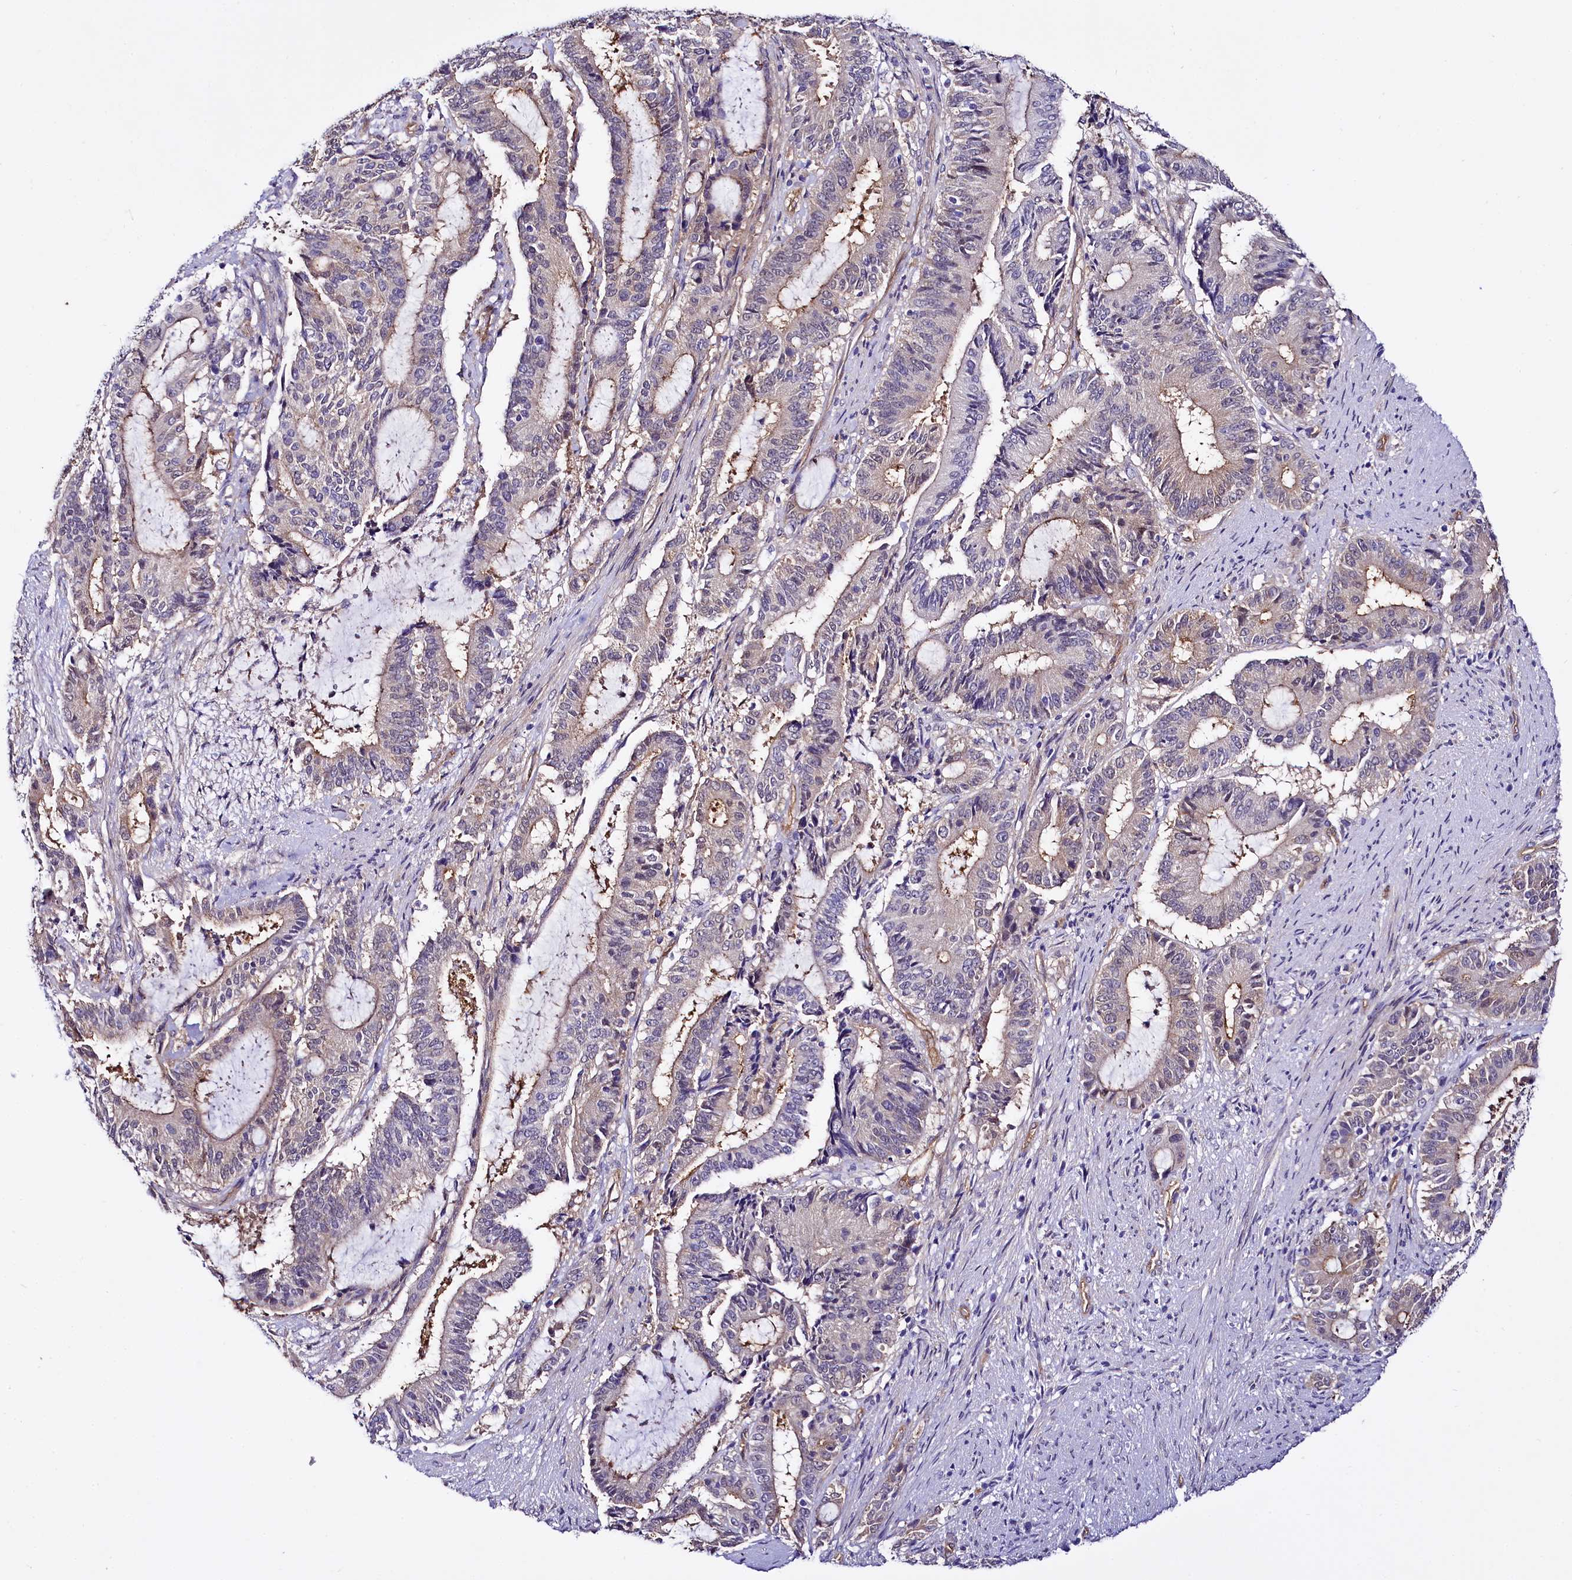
{"staining": {"intensity": "negative", "quantity": "none", "location": "none"}, "tissue": "liver cancer", "cell_type": "Tumor cells", "image_type": "cancer", "snomed": [{"axis": "morphology", "description": "Normal tissue, NOS"}, {"axis": "morphology", "description": "Cholangiocarcinoma"}, {"axis": "topography", "description": "Liver"}, {"axis": "topography", "description": "Peripheral nerve tissue"}], "caption": "High magnification brightfield microscopy of cholangiocarcinoma (liver) stained with DAB (3,3'-diaminobenzidine) (brown) and counterstained with hematoxylin (blue): tumor cells show no significant positivity.", "gene": "STXBP1", "patient": {"sex": "female", "age": 73}}